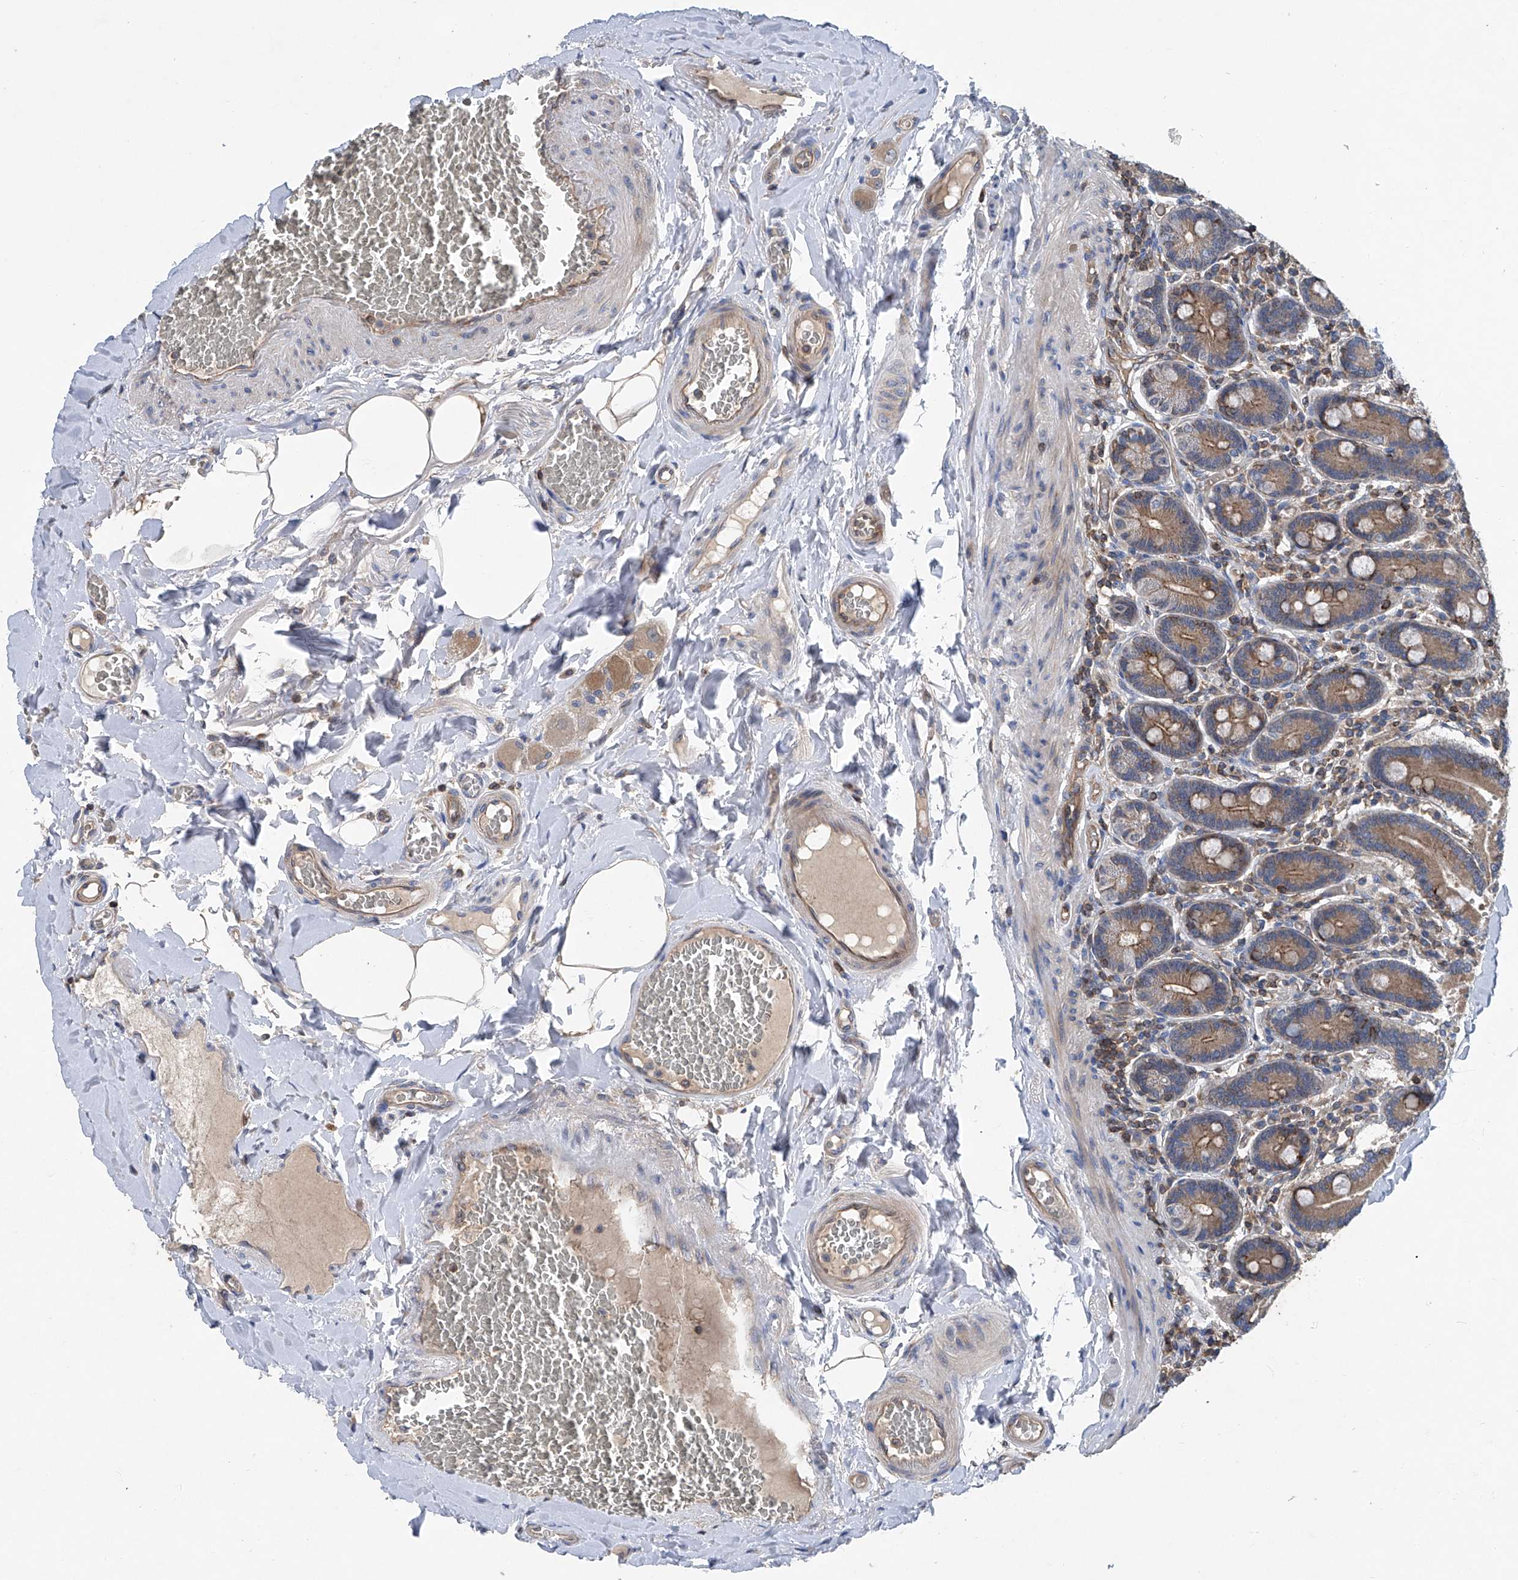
{"staining": {"intensity": "strong", "quantity": ">75%", "location": "cytoplasmic/membranous"}, "tissue": "duodenum", "cell_type": "Glandular cells", "image_type": "normal", "snomed": [{"axis": "morphology", "description": "Normal tissue, NOS"}, {"axis": "topography", "description": "Duodenum"}], "caption": "Duodenum stained with DAB immunohistochemistry shows high levels of strong cytoplasmic/membranous staining in about >75% of glandular cells. The staining is performed using DAB (3,3'-diaminobenzidine) brown chromogen to label protein expression. The nuclei are counter-stained blue using hematoxylin.", "gene": "TRIM38", "patient": {"sex": "female", "age": 62}}